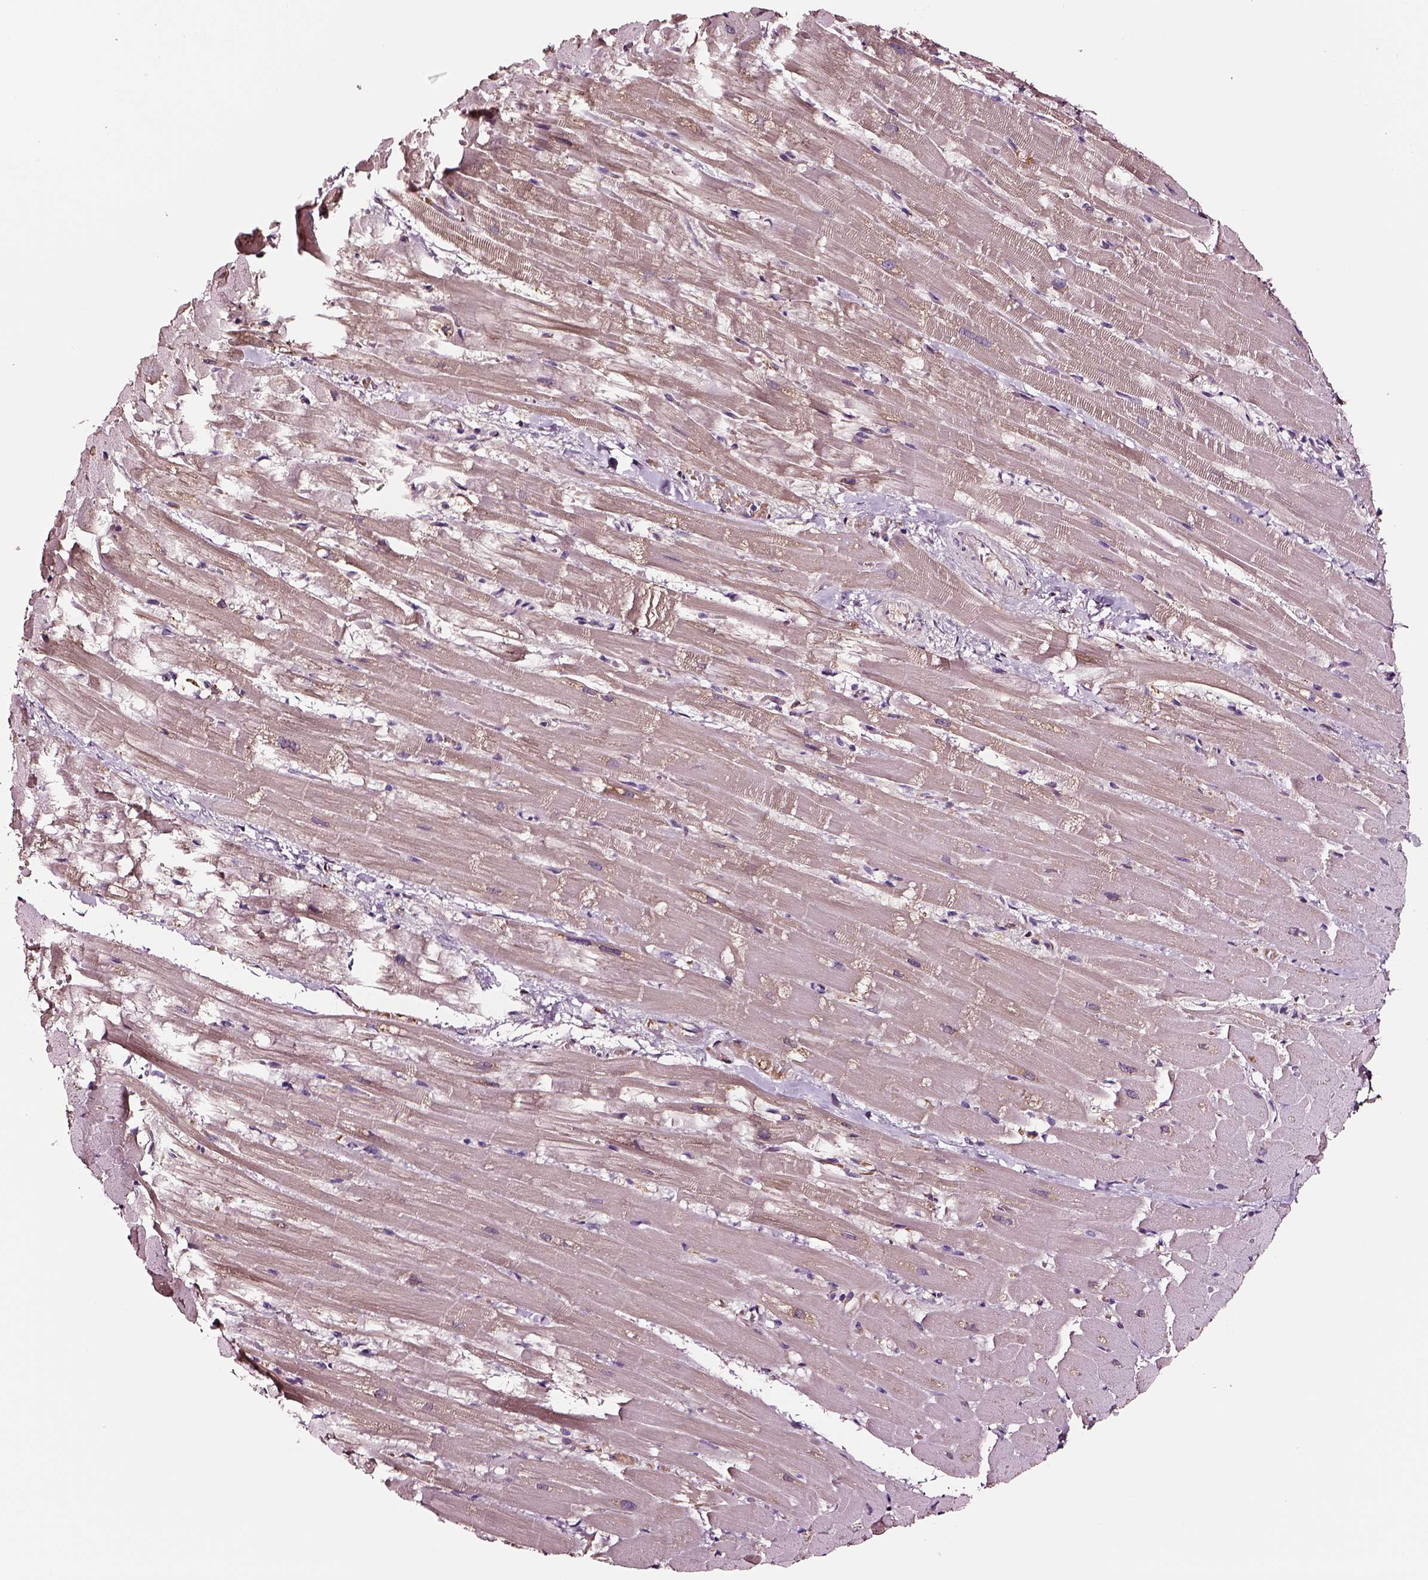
{"staining": {"intensity": "negative", "quantity": "none", "location": "none"}, "tissue": "heart muscle", "cell_type": "Cardiomyocytes", "image_type": "normal", "snomed": [{"axis": "morphology", "description": "Normal tissue, NOS"}, {"axis": "topography", "description": "Heart"}], "caption": "High power microscopy photomicrograph of an IHC photomicrograph of benign heart muscle, revealing no significant positivity in cardiomyocytes. (Immunohistochemistry, brightfield microscopy, high magnification).", "gene": "TF", "patient": {"sex": "male", "age": 37}}